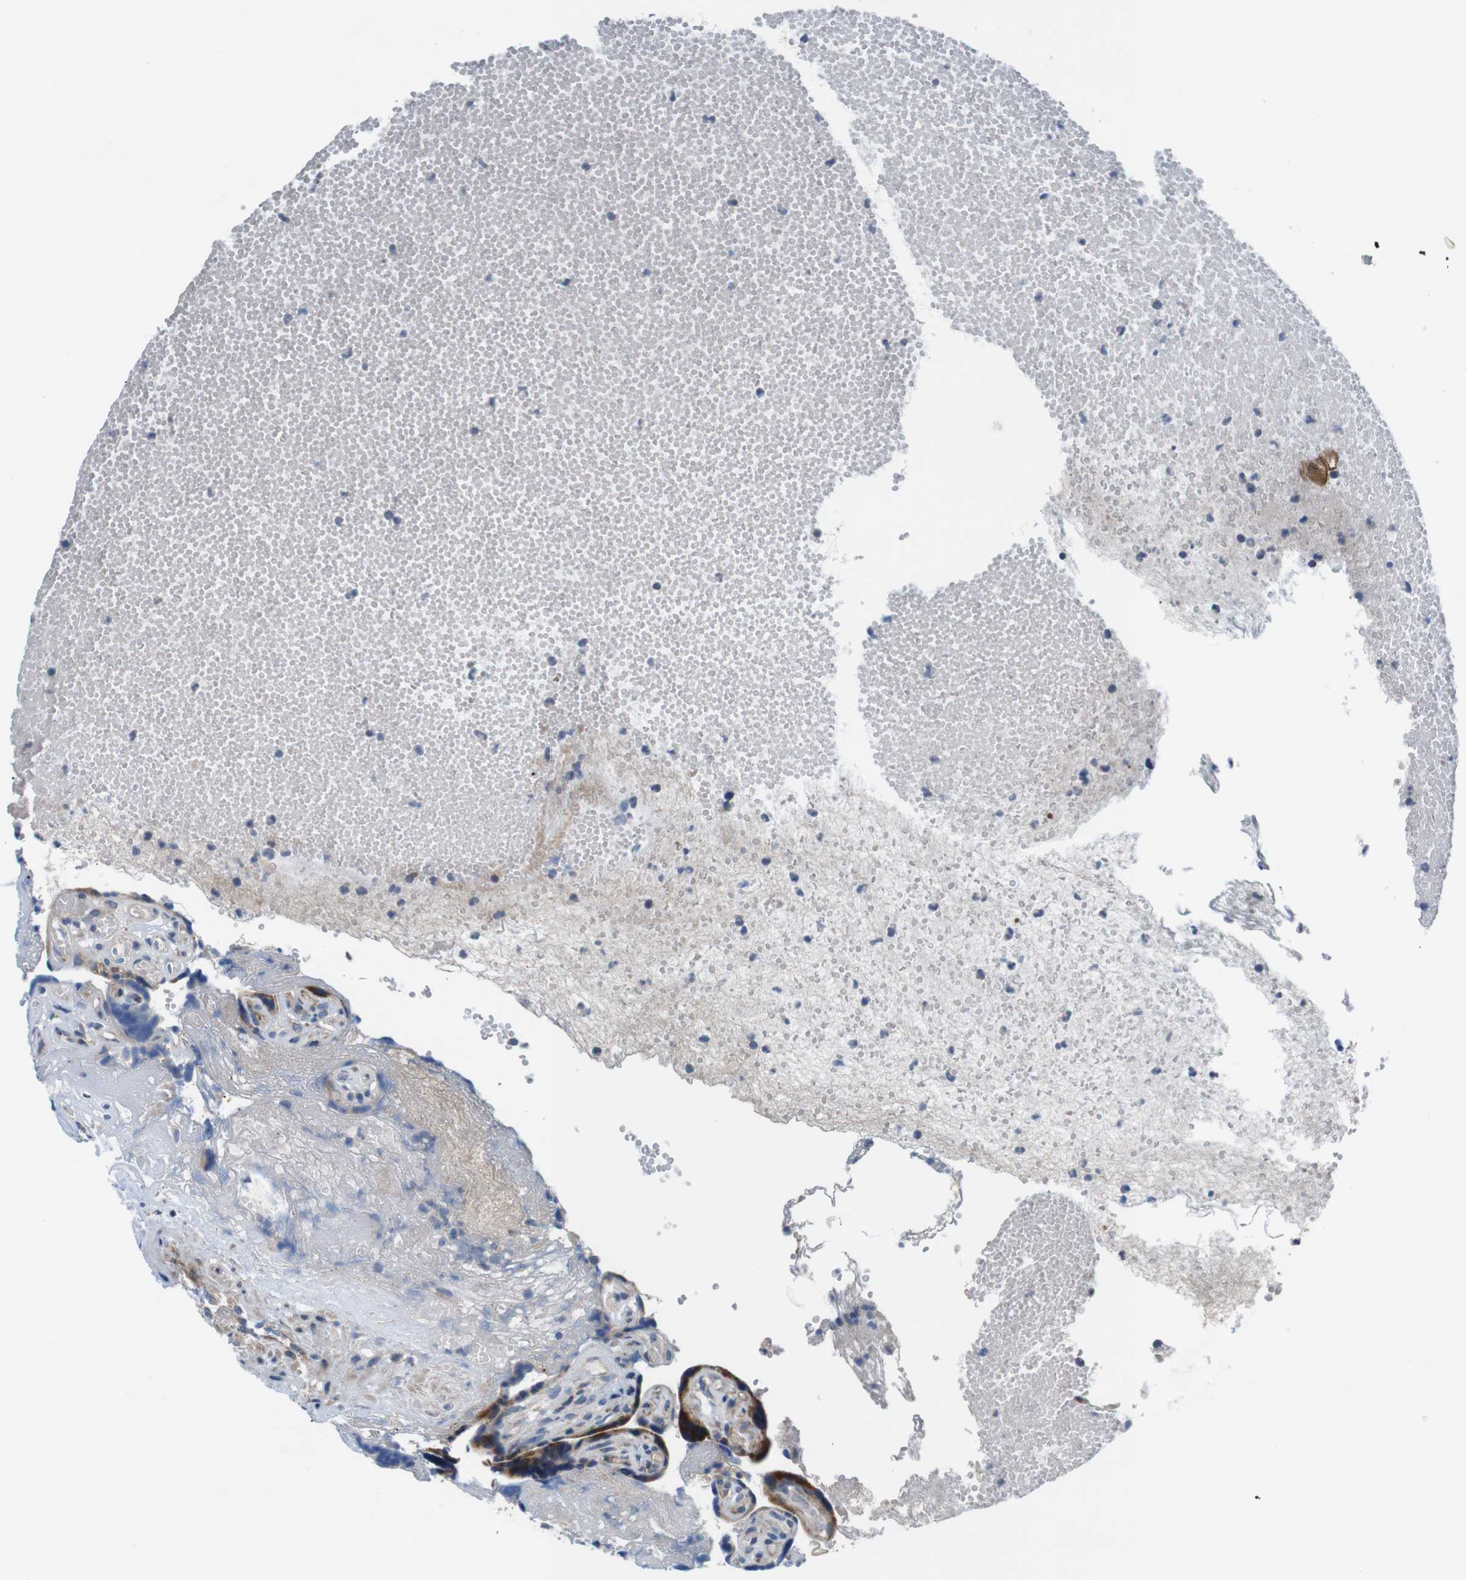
{"staining": {"intensity": "moderate", "quantity": ">75%", "location": "cytoplasmic/membranous"}, "tissue": "placenta", "cell_type": "Decidual cells", "image_type": "normal", "snomed": [{"axis": "morphology", "description": "Normal tissue, NOS"}, {"axis": "topography", "description": "Placenta"}], "caption": "A micrograph of placenta stained for a protein reveals moderate cytoplasmic/membranous brown staining in decidual cells.", "gene": "JAK1", "patient": {"sex": "female", "age": 30}}